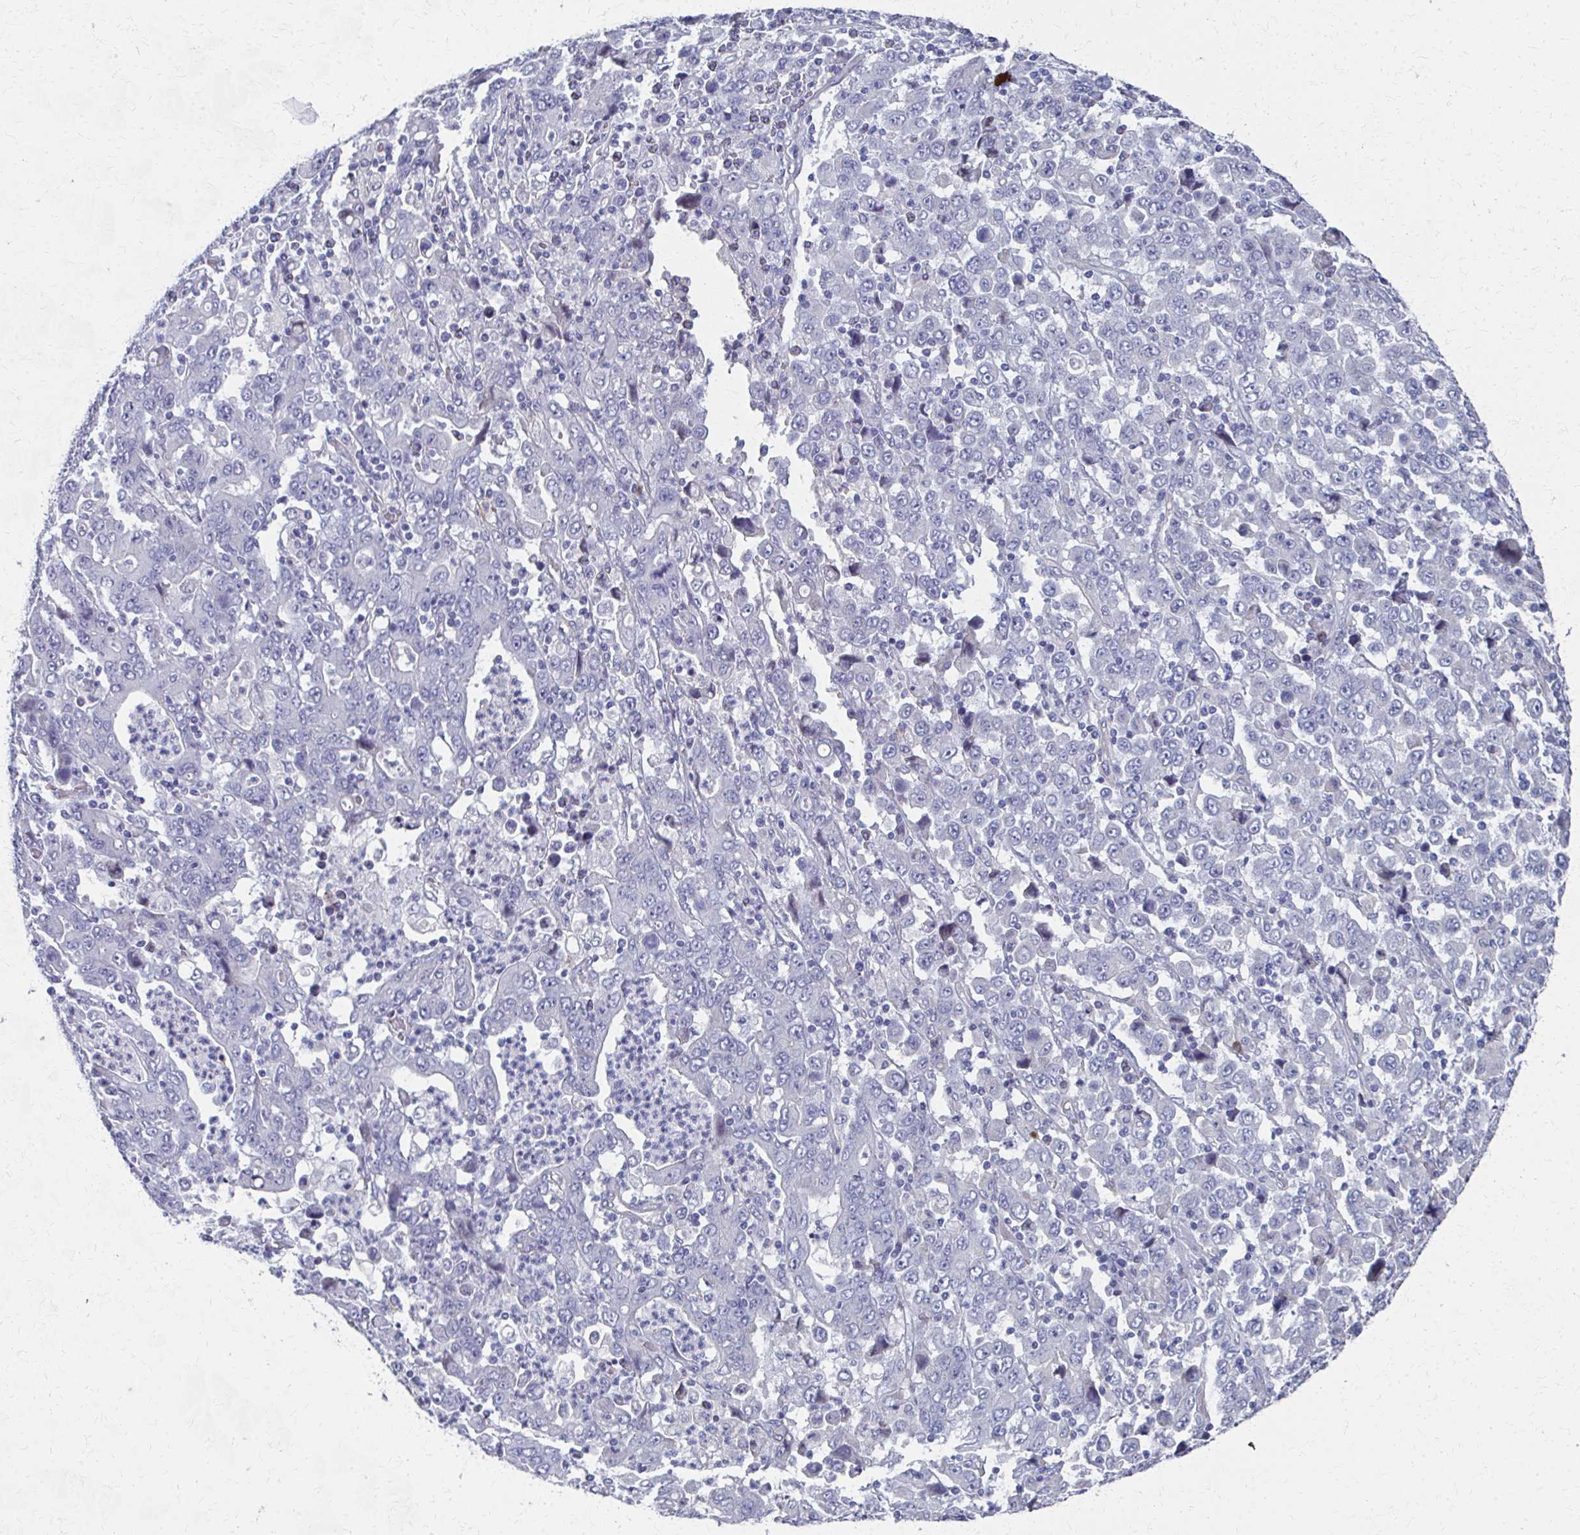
{"staining": {"intensity": "negative", "quantity": "none", "location": "none"}, "tissue": "stomach cancer", "cell_type": "Tumor cells", "image_type": "cancer", "snomed": [{"axis": "morphology", "description": "Adenocarcinoma, NOS"}, {"axis": "topography", "description": "Stomach, upper"}], "caption": "Immunohistochemical staining of stomach adenocarcinoma exhibits no significant expression in tumor cells.", "gene": "MS4A2", "patient": {"sex": "male", "age": 69}}